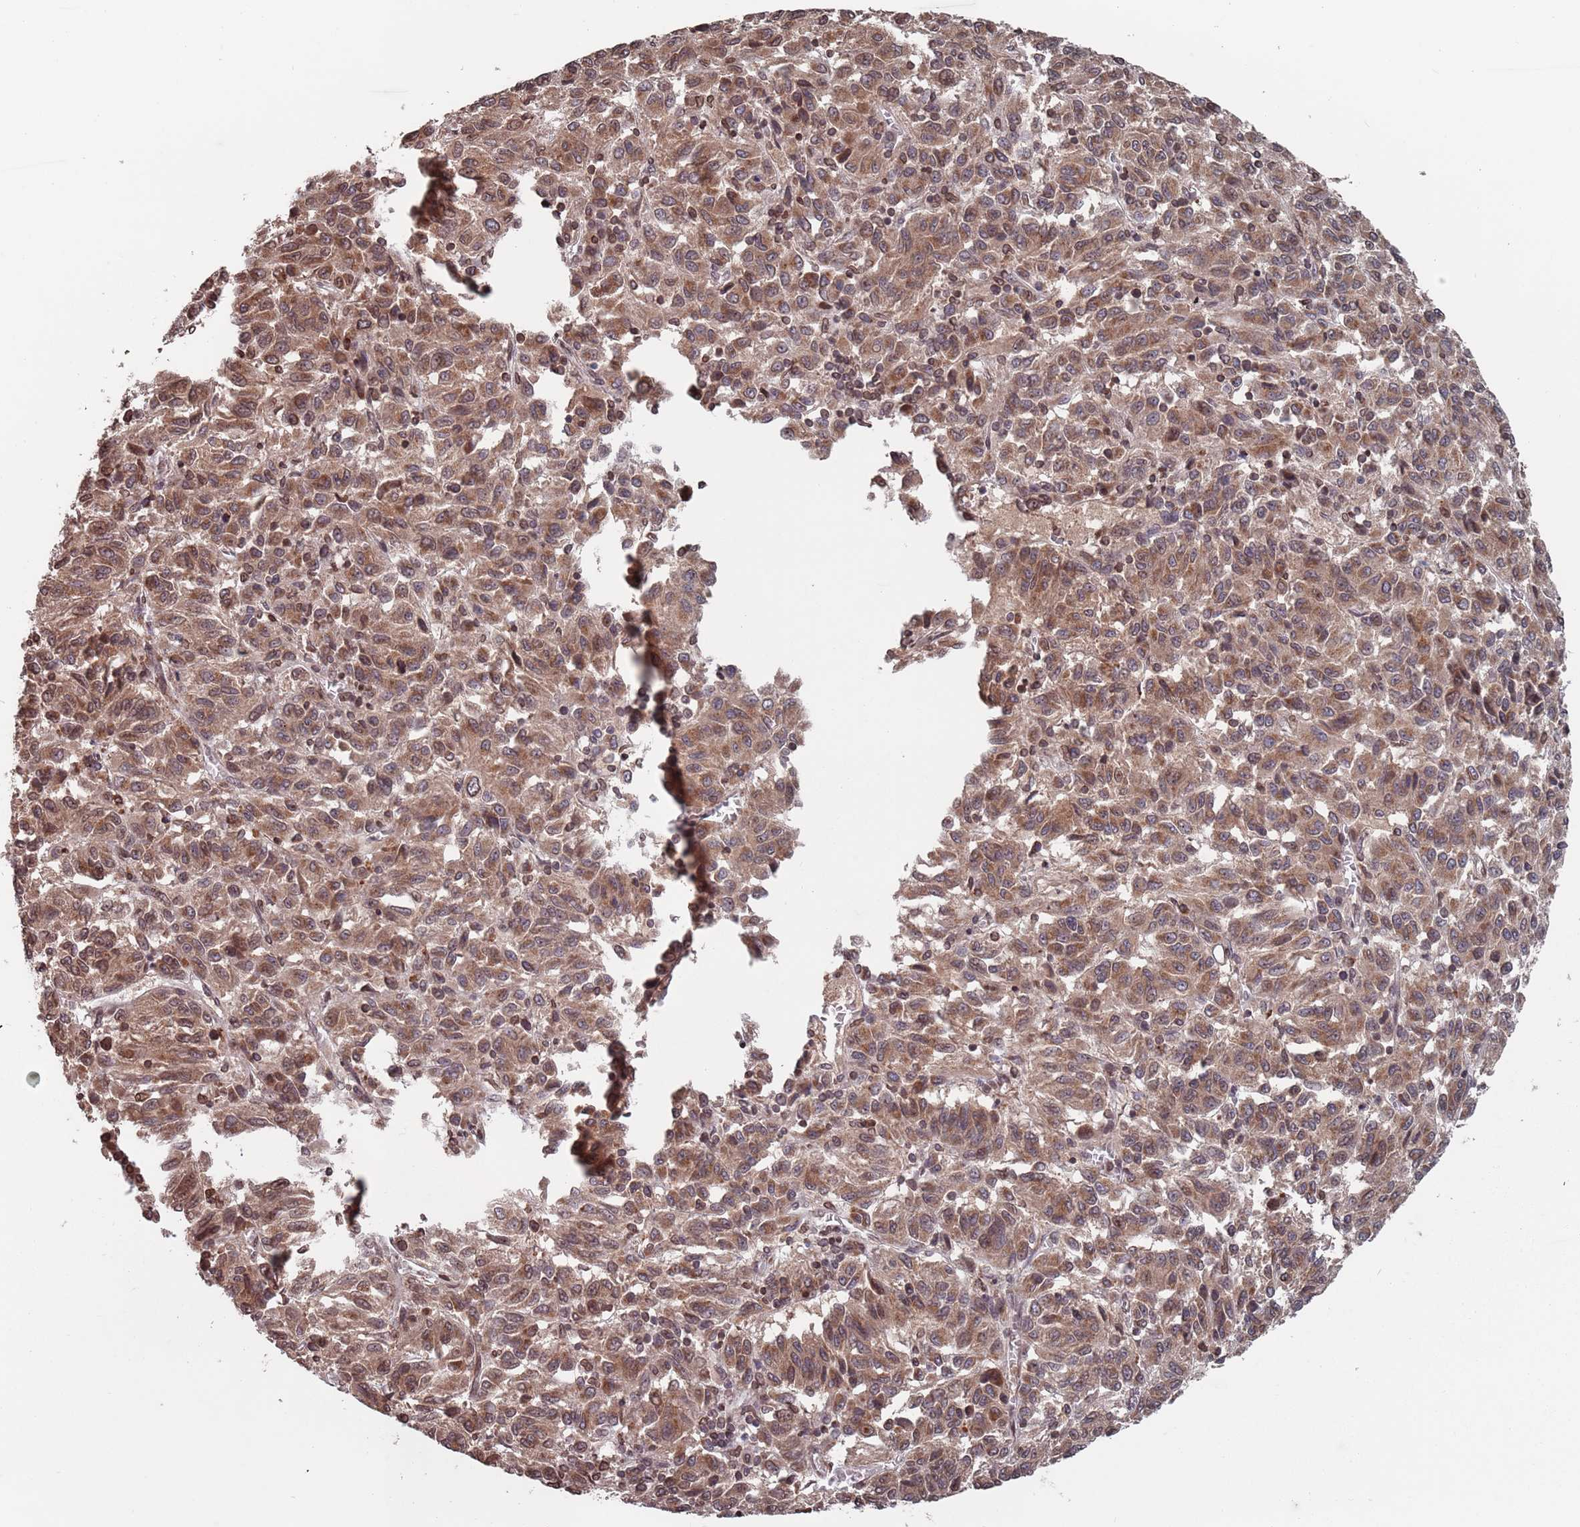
{"staining": {"intensity": "moderate", "quantity": ">75%", "location": "cytoplasmic/membranous,nuclear"}, "tissue": "melanoma", "cell_type": "Tumor cells", "image_type": "cancer", "snomed": [{"axis": "morphology", "description": "Malignant melanoma, Metastatic site"}, {"axis": "topography", "description": "Lung"}], "caption": "DAB (3,3'-diaminobenzidine) immunohistochemical staining of melanoma demonstrates moderate cytoplasmic/membranous and nuclear protein positivity in approximately >75% of tumor cells.", "gene": "SDHAF3", "patient": {"sex": "male", "age": 64}}